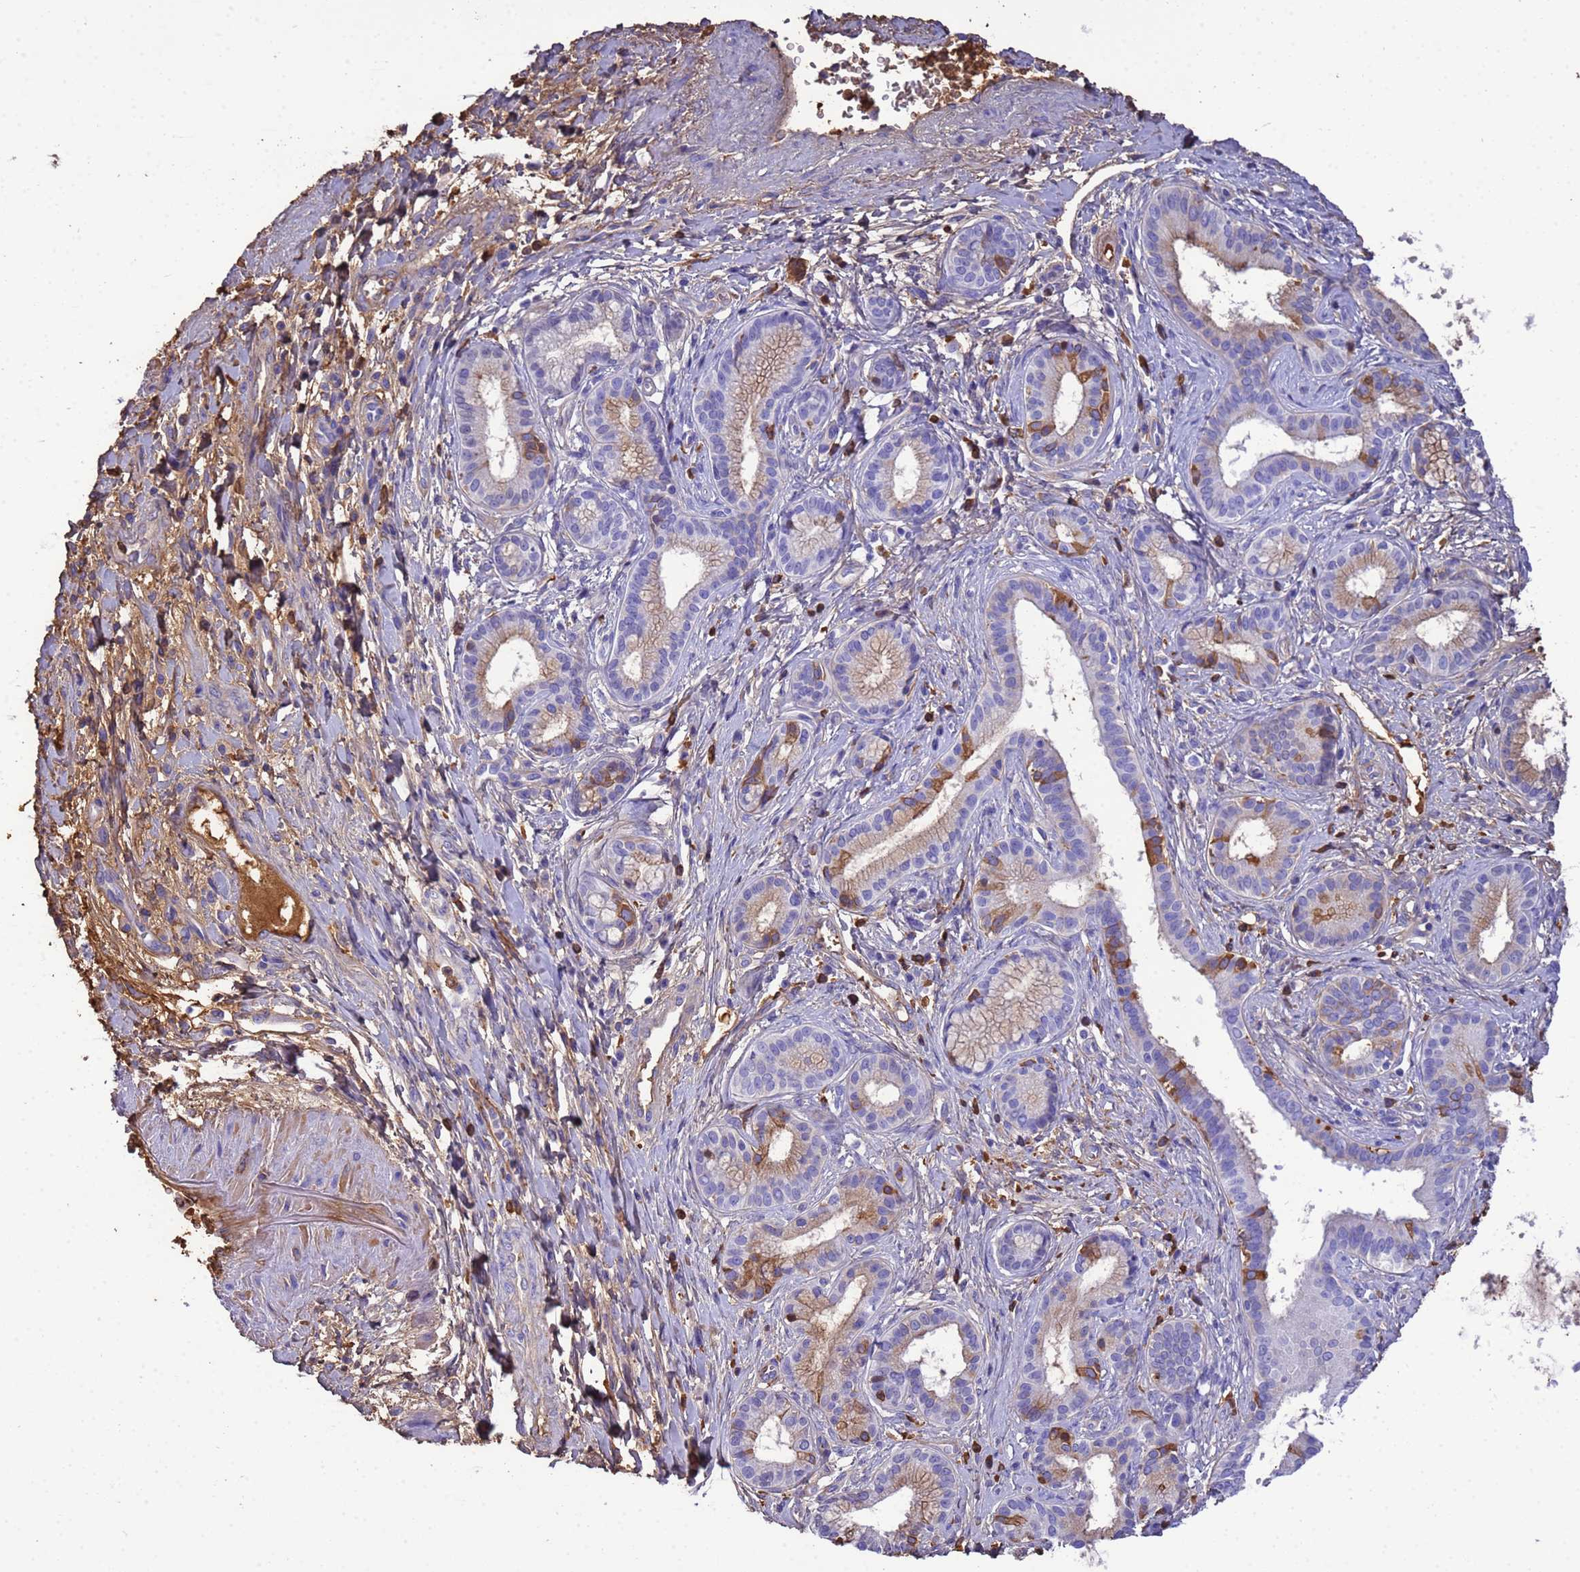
{"staining": {"intensity": "moderate", "quantity": "<25%", "location": "cytoplasmic/membranous,nuclear"}, "tissue": "pancreatic cancer", "cell_type": "Tumor cells", "image_type": "cancer", "snomed": [{"axis": "morphology", "description": "Adenocarcinoma, NOS"}, {"axis": "topography", "description": "Pancreas"}], "caption": "Immunohistochemical staining of human pancreatic cancer shows low levels of moderate cytoplasmic/membranous and nuclear protein positivity in approximately <25% of tumor cells.", "gene": "H1-7", "patient": {"sex": "male", "age": 72}}